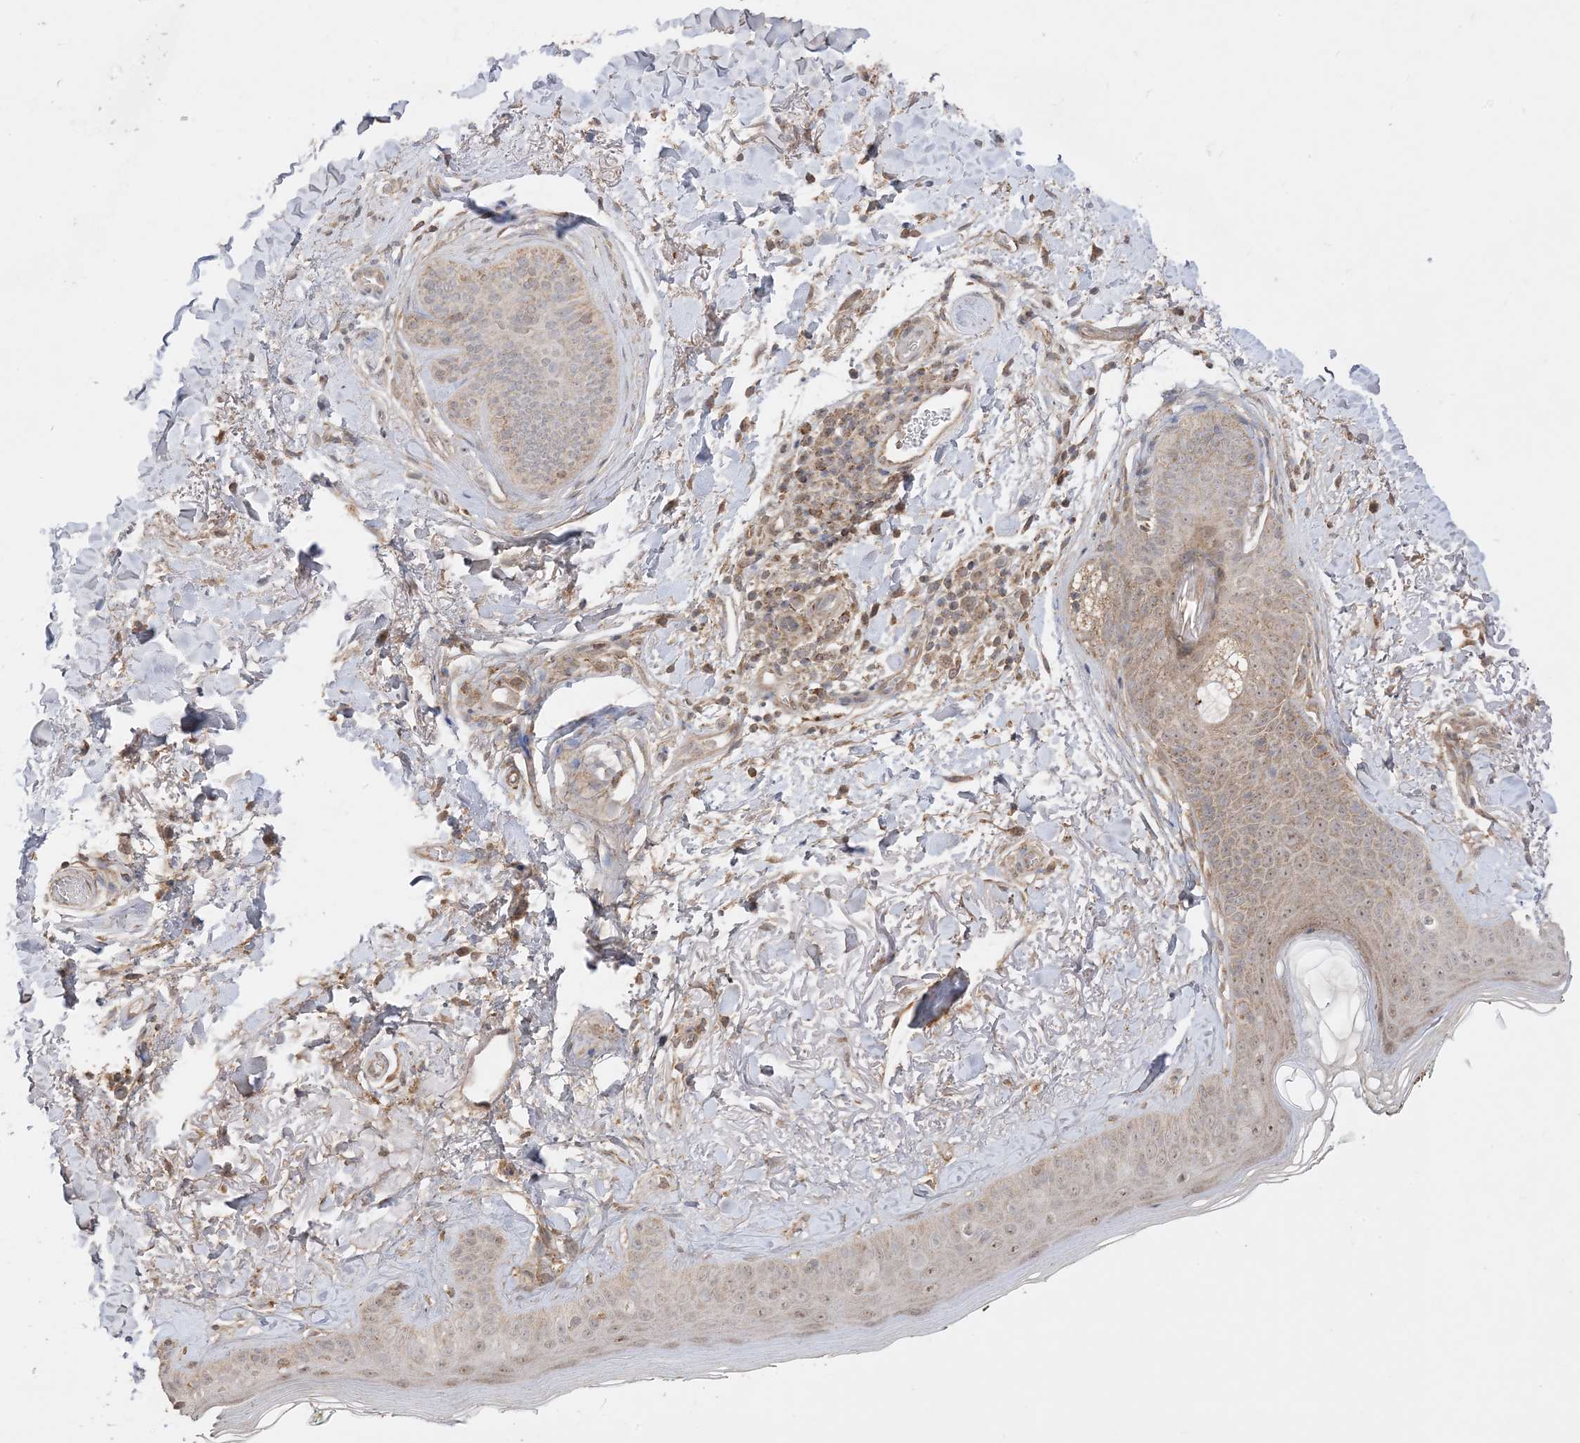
{"staining": {"intensity": "weak", "quantity": ">75%", "location": "cytoplasmic/membranous,nuclear"}, "tissue": "skin cancer", "cell_type": "Tumor cells", "image_type": "cancer", "snomed": [{"axis": "morphology", "description": "Normal tissue, NOS"}, {"axis": "morphology", "description": "Basal cell carcinoma"}, {"axis": "topography", "description": "Skin"}], "caption": "The immunohistochemical stain highlights weak cytoplasmic/membranous and nuclear staining in tumor cells of skin basal cell carcinoma tissue.", "gene": "SIRT3", "patient": {"sex": "female", "age": 71}}